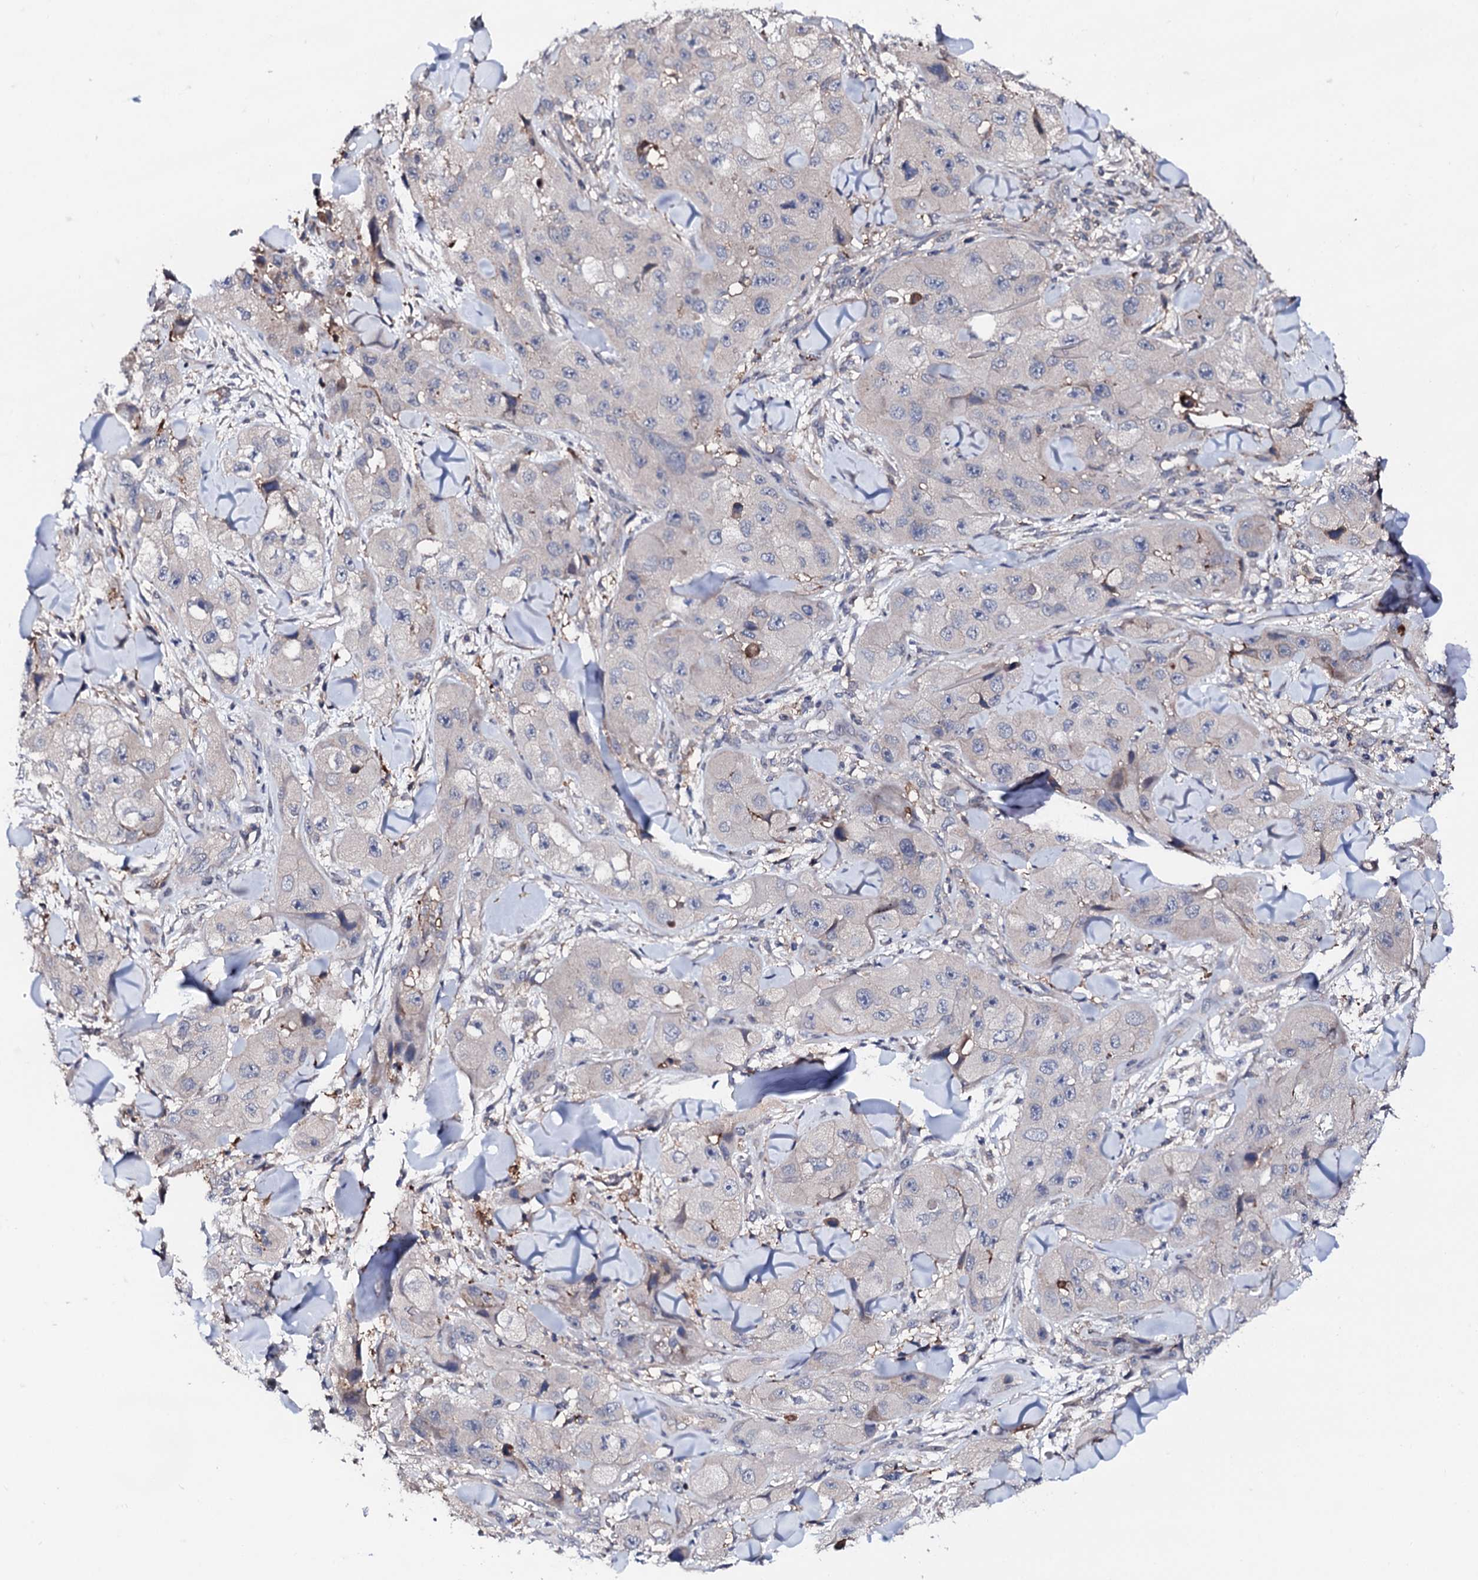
{"staining": {"intensity": "negative", "quantity": "none", "location": "none"}, "tissue": "skin cancer", "cell_type": "Tumor cells", "image_type": "cancer", "snomed": [{"axis": "morphology", "description": "Squamous cell carcinoma, NOS"}, {"axis": "topography", "description": "Skin"}, {"axis": "topography", "description": "Subcutis"}], "caption": "DAB immunohistochemical staining of human skin cancer exhibits no significant staining in tumor cells. The staining was performed using DAB to visualize the protein expression in brown, while the nuclei were stained in blue with hematoxylin (Magnification: 20x).", "gene": "EDC3", "patient": {"sex": "male", "age": 73}}